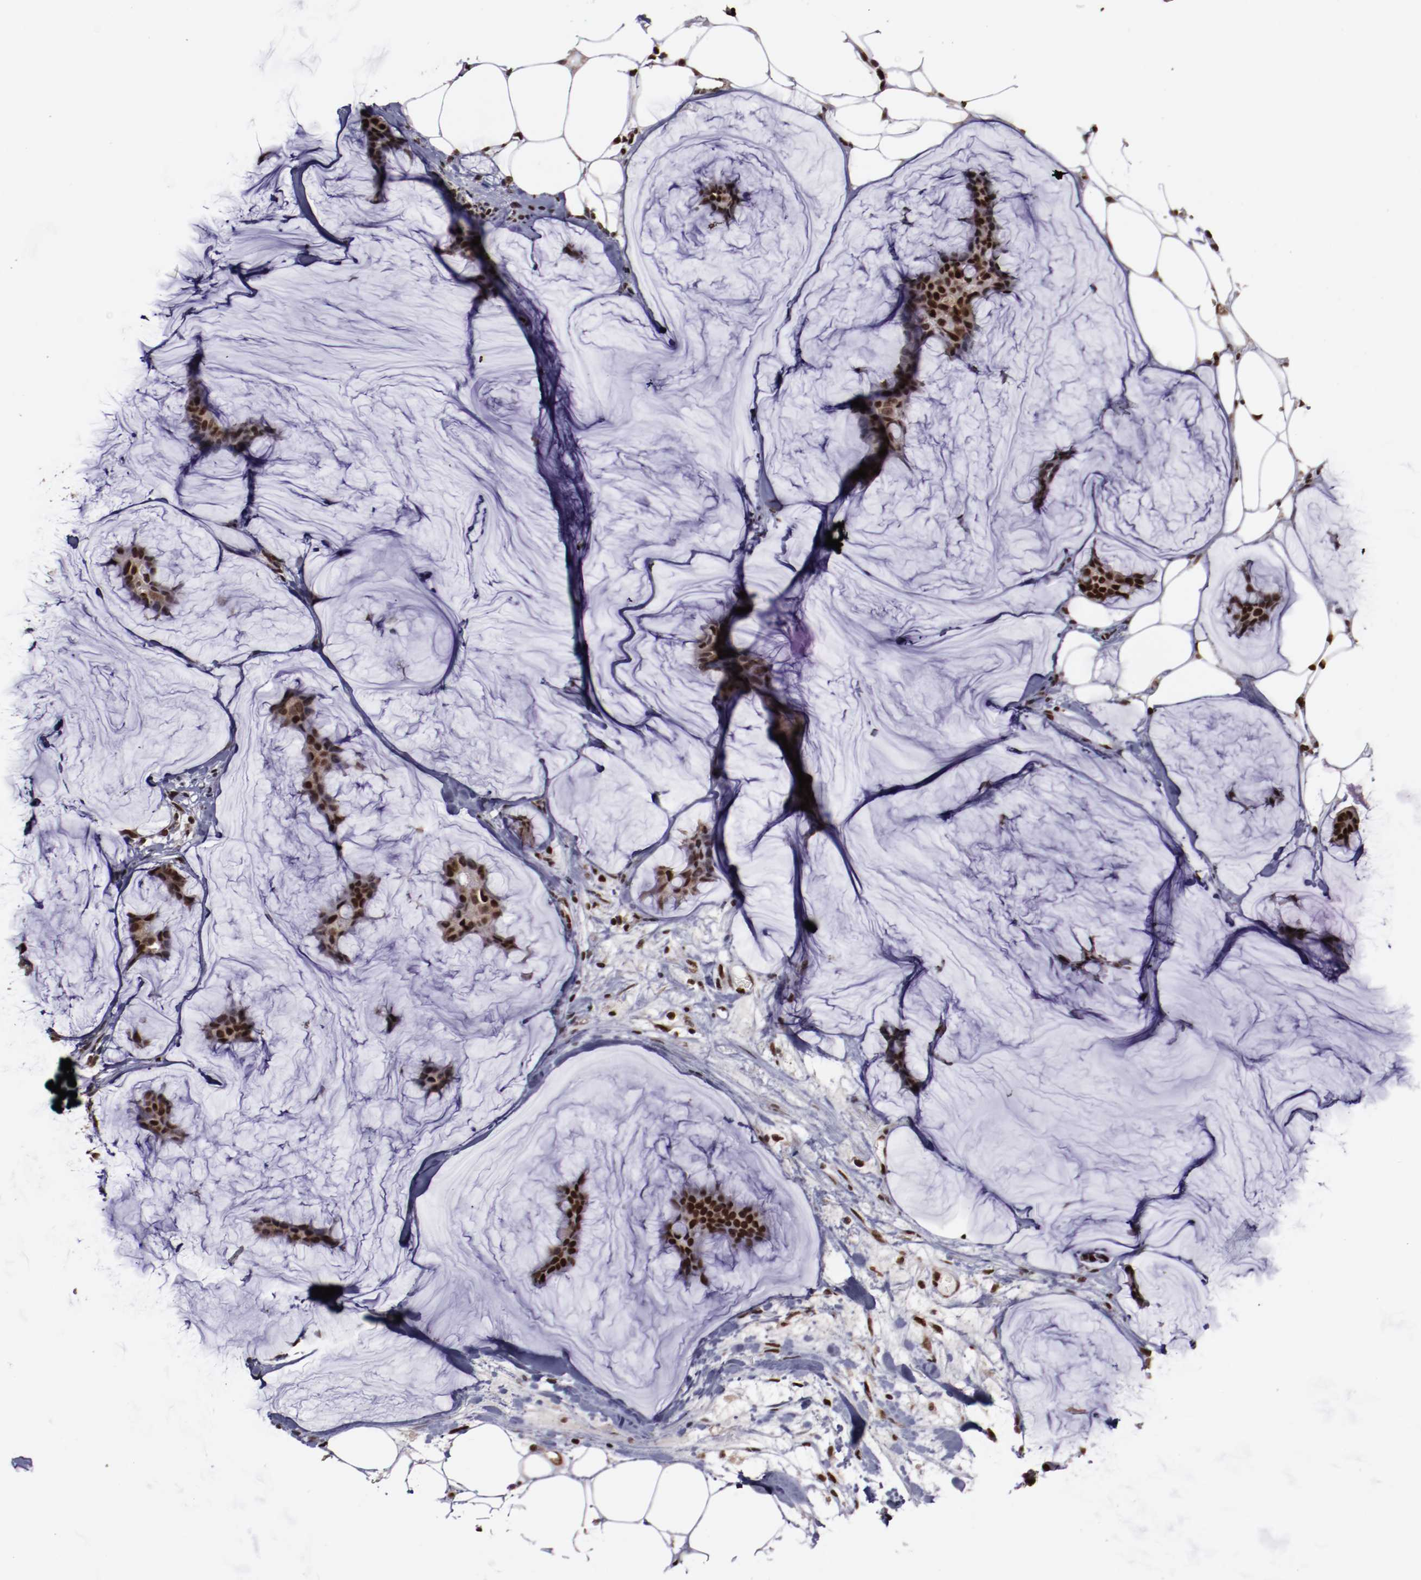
{"staining": {"intensity": "moderate", "quantity": ">75%", "location": "nuclear"}, "tissue": "breast cancer", "cell_type": "Tumor cells", "image_type": "cancer", "snomed": [{"axis": "morphology", "description": "Duct carcinoma"}, {"axis": "topography", "description": "Breast"}], "caption": "An image showing moderate nuclear expression in approximately >75% of tumor cells in breast invasive ductal carcinoma, as visualized by brown immunohistochemical staining.", "gene": "APEX1", "patient": {"sex": "female", "age": 93}}